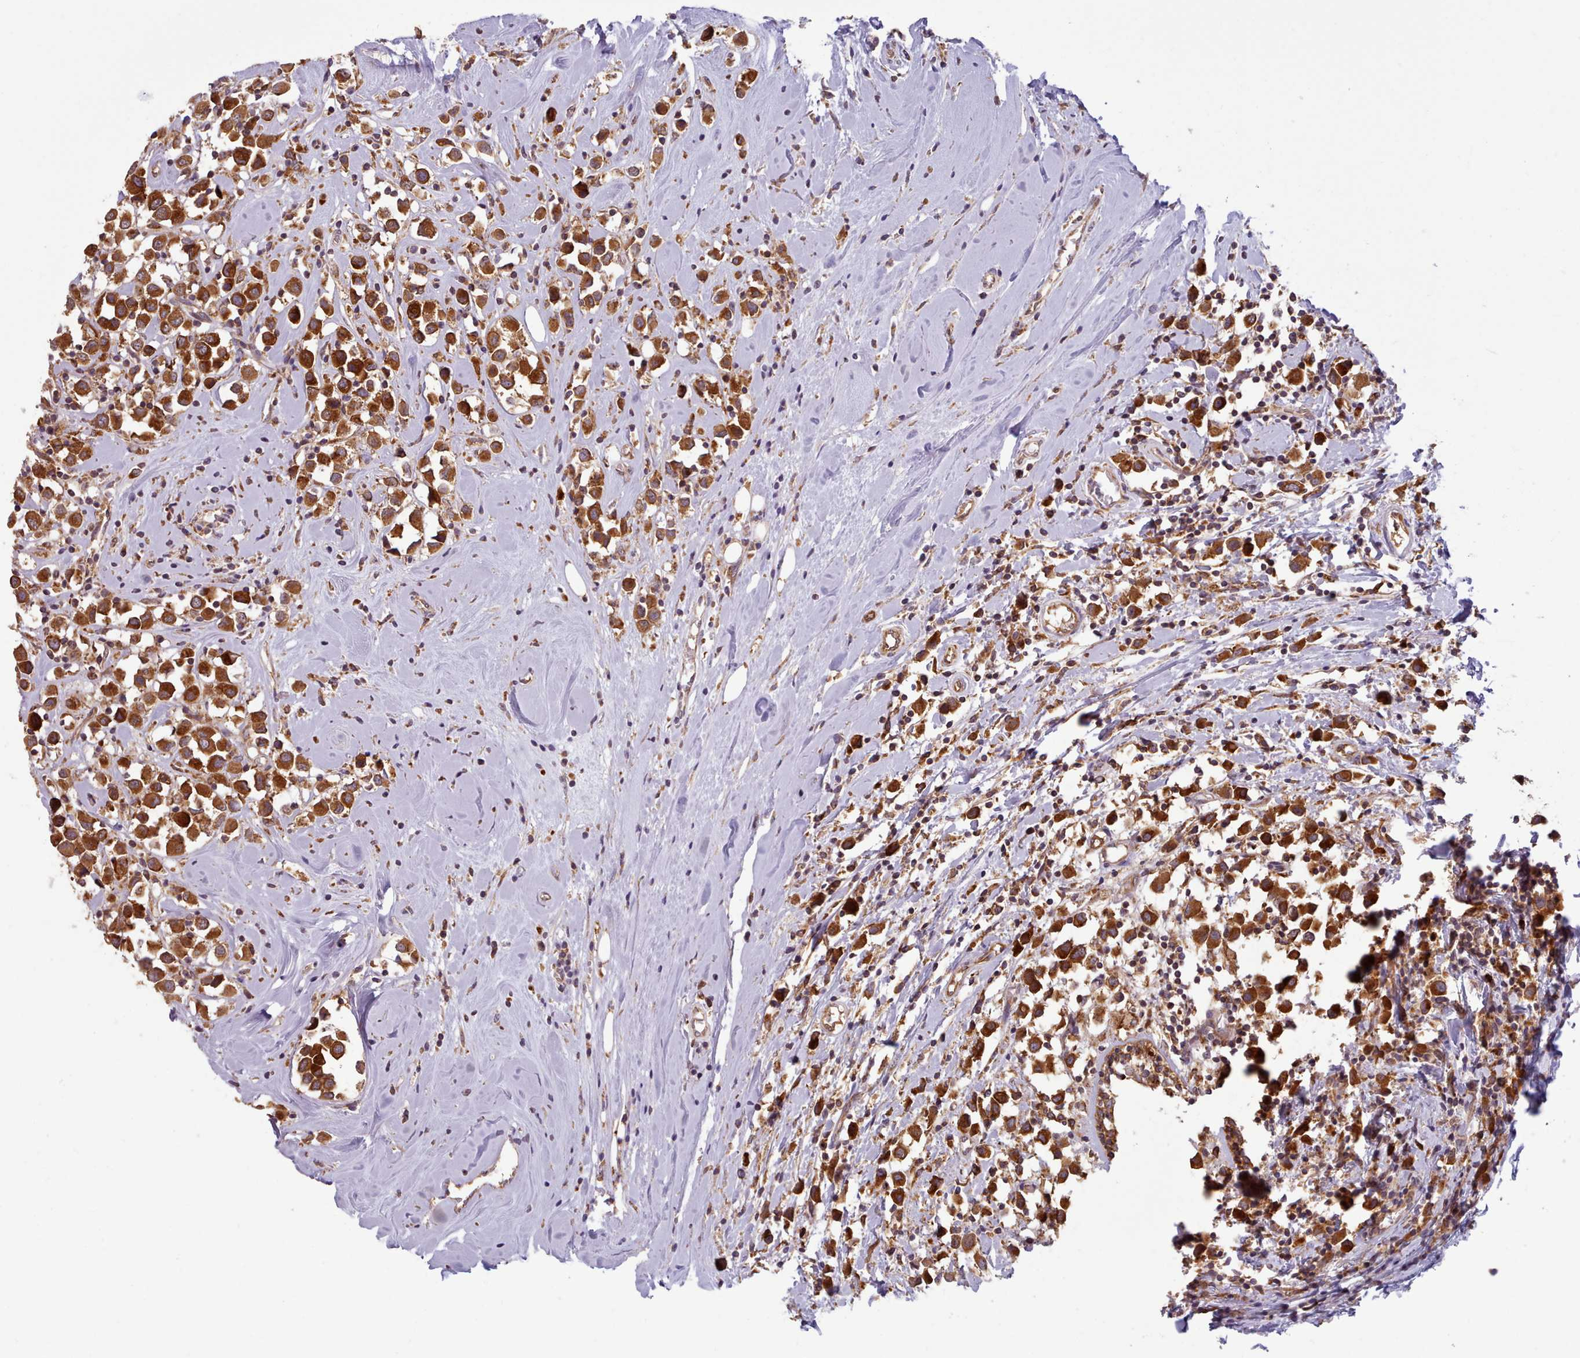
{"staining": {"intensity": "strong", "quantity": ">75%", "location": "cytoplasmic/membranous"}, "tissue": "breast cancer", "cell_type": "Tumor cells", "image_type": "cancer", "snomed": [{"axis": "morphology", "description": "Duct carcinoma"}, {"axis": "topography", "description": "Breast"}], "caption": "Immunohistochemical staining of human breast intraductal carcinoma reveals strong cytoplasmic/membranous protein positivity in about >75% of tumor cells. Using DAB (3,3'-diaminobenzidine) (brown) and hematoxylin (blue) stains, captured at high magnification using brightfield microscopy.", "gene": "CRYBG1", "patient": {"sex": "female", "age": 61}}